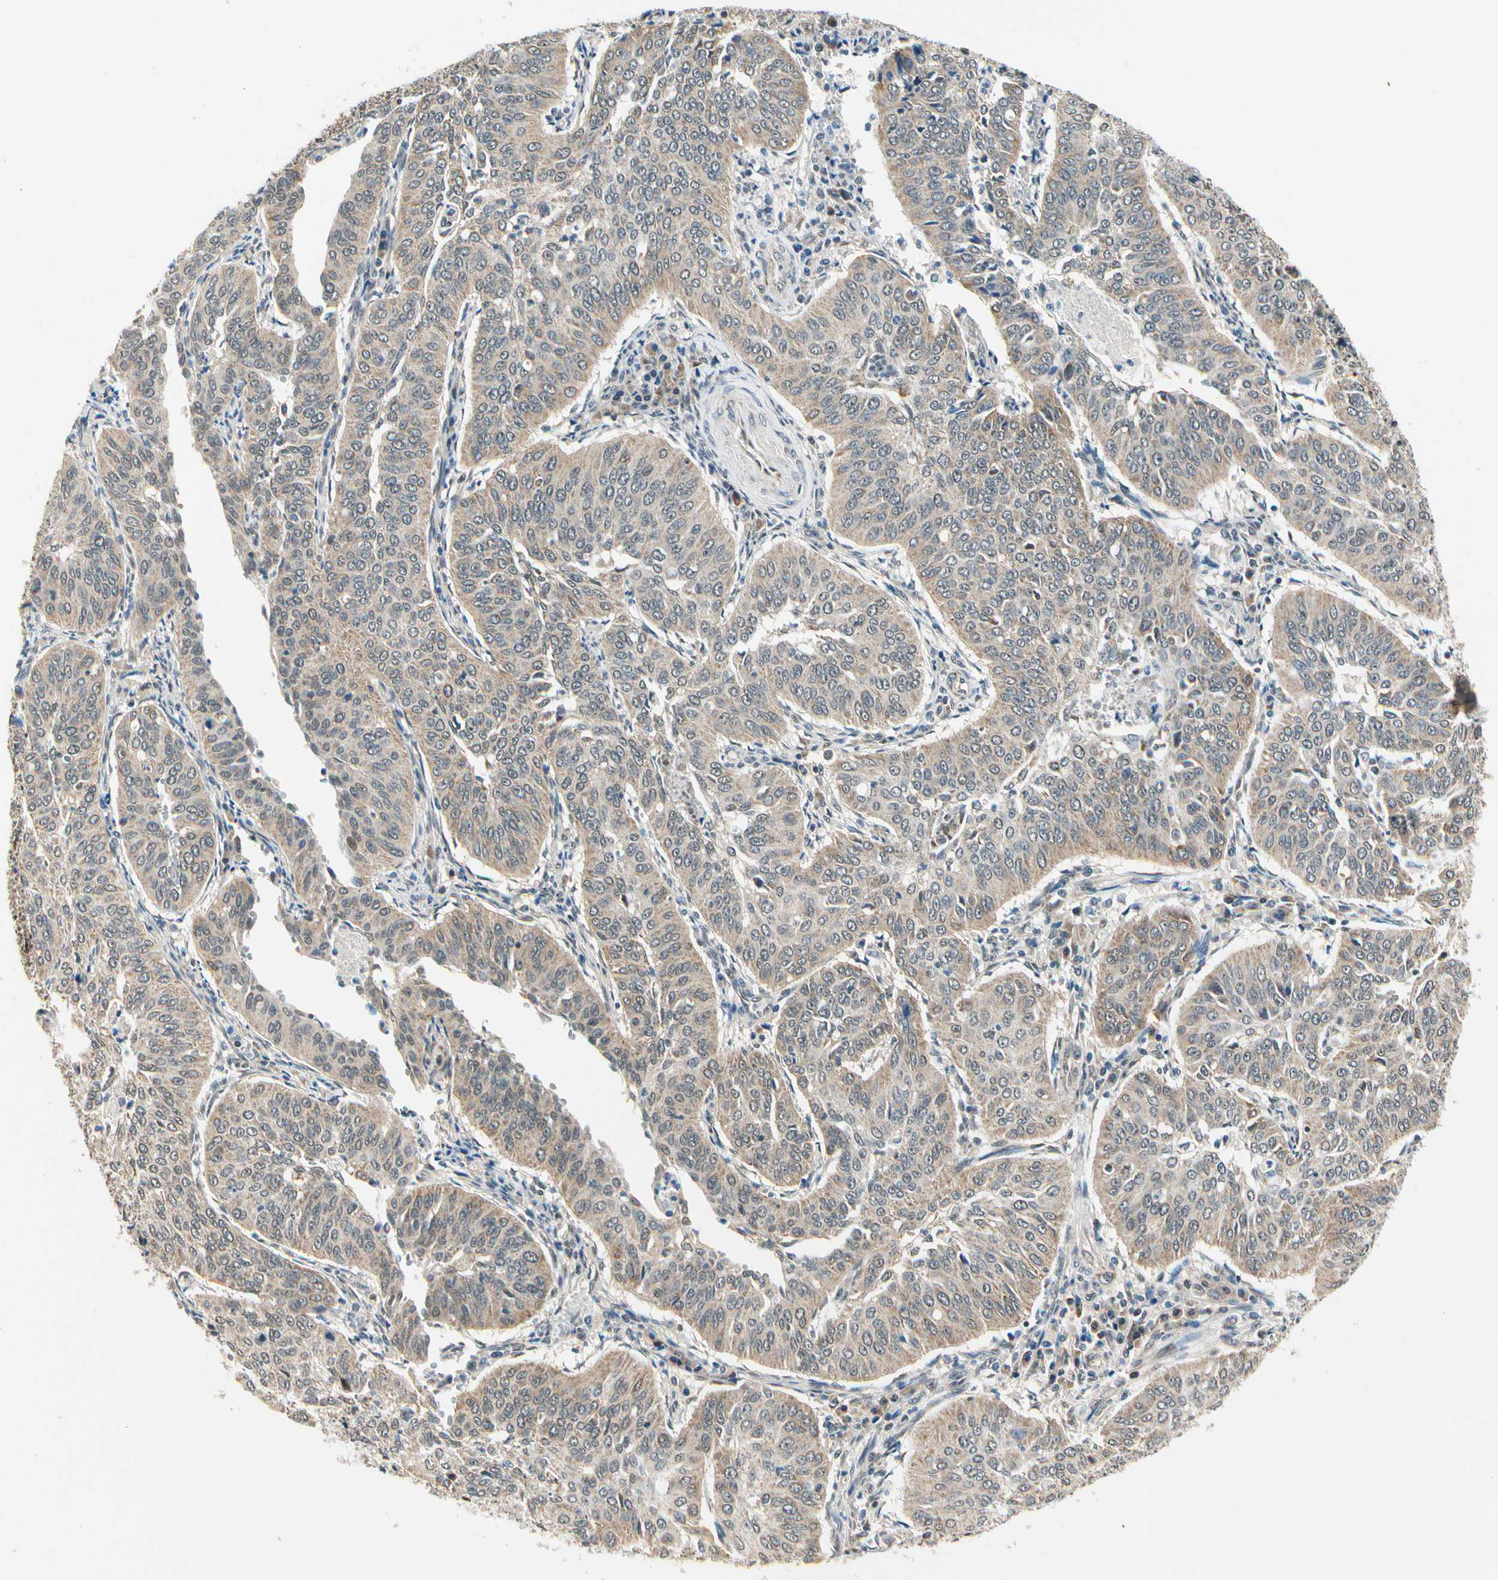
{"staining": {"intensity": "moderate", "quantity": "25%-75%", "location": "cytoplasmic/membranous"}, "tissue": "cervical cancer", "cell_type": "Tumor cells", "image_type": "cancer", "snomed": [{"axis": "morphology", "description": "Normal tissue, NOS"}, {"axis": "morphology", "description": "Squamous cell carcinoma, NOS"}, {"axis": "topography", "description": "Cervix"}], "caption": "Brown immunohistochemical staining in squamous cell carcinoma (cervical) exhibits moderate cytoplasmic/membranous positivity in approximately 25%-75% of tumor cells.", "gene": "PDK2", "patient": {"sex": "female", "age": 39}}